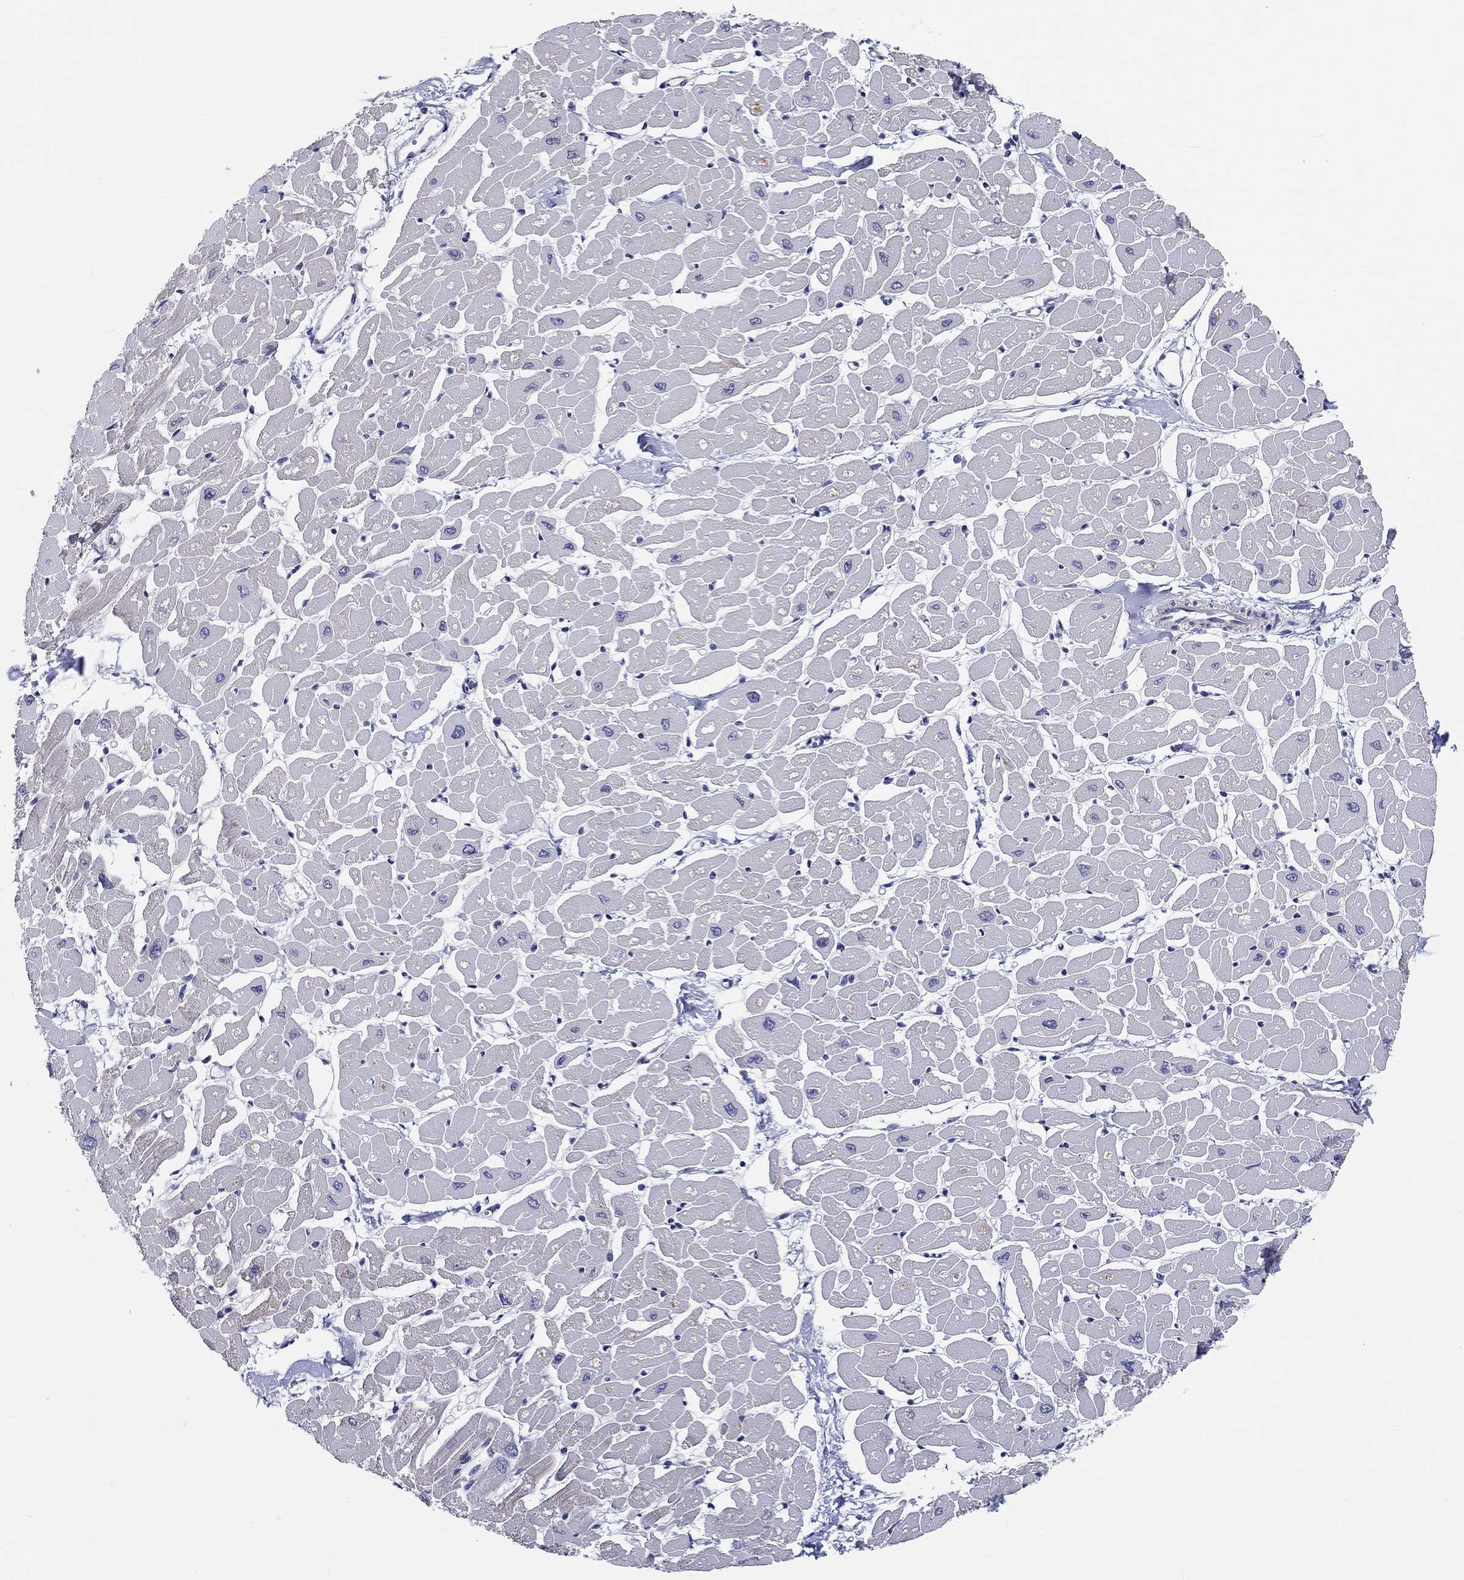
{"staining": {"intensity": "negative", "quantity": "none", "location": "none"}, "tissue": "heart muscle", "cell_type": "Cardiomyocytes", "image_type": "normal", "snomed": [{"axis": "morphology", "description": "Normal tissue, NOS"}, {"axis": "topography", "description": "Heart"}], "caption": "The image displays no significant expression in cardiomyocytes of heart muscle.", "gene": "CRYGD", "patient": {"sex": "male", "age": 57}}